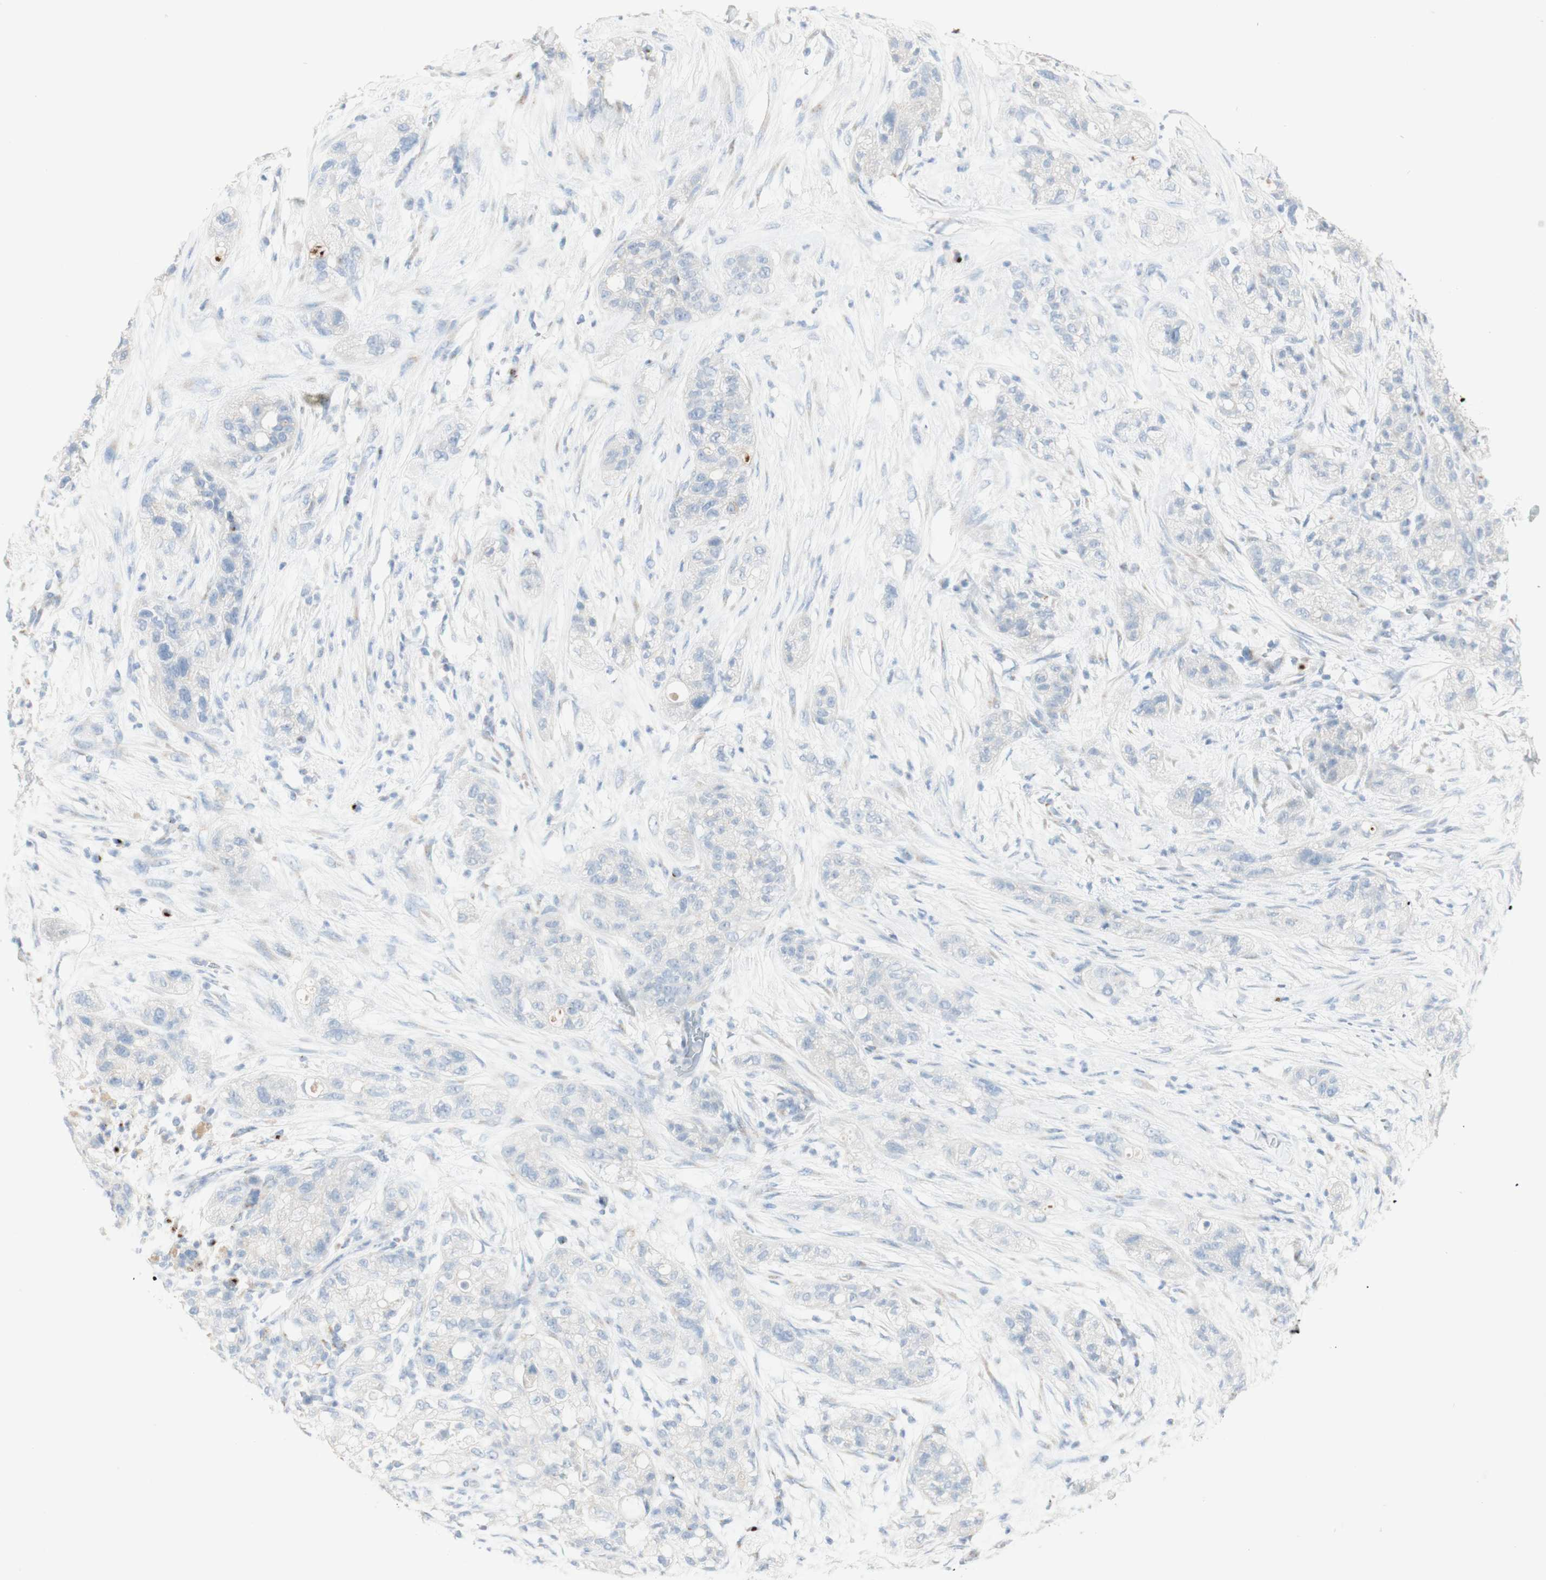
{"staining": {"intensity": "negative", "quantity": "none", "location": "none"}, "tissue": "pancreatic cancer", "cell_type": "Tumor cells", "image_type": "cancer", "snomed": [{"axis": "morphology", "description": "Adenocarcinoma, NOS"}, {"axis": "topography", "description": "Pancreas"}], "caption": "Pancreatic adenocarcinoma stained for a protein using immunohistochemistry reveals no staining tumor cells.", "gene": "MANEA", "patient": {"sex": "female", "age": 78}}